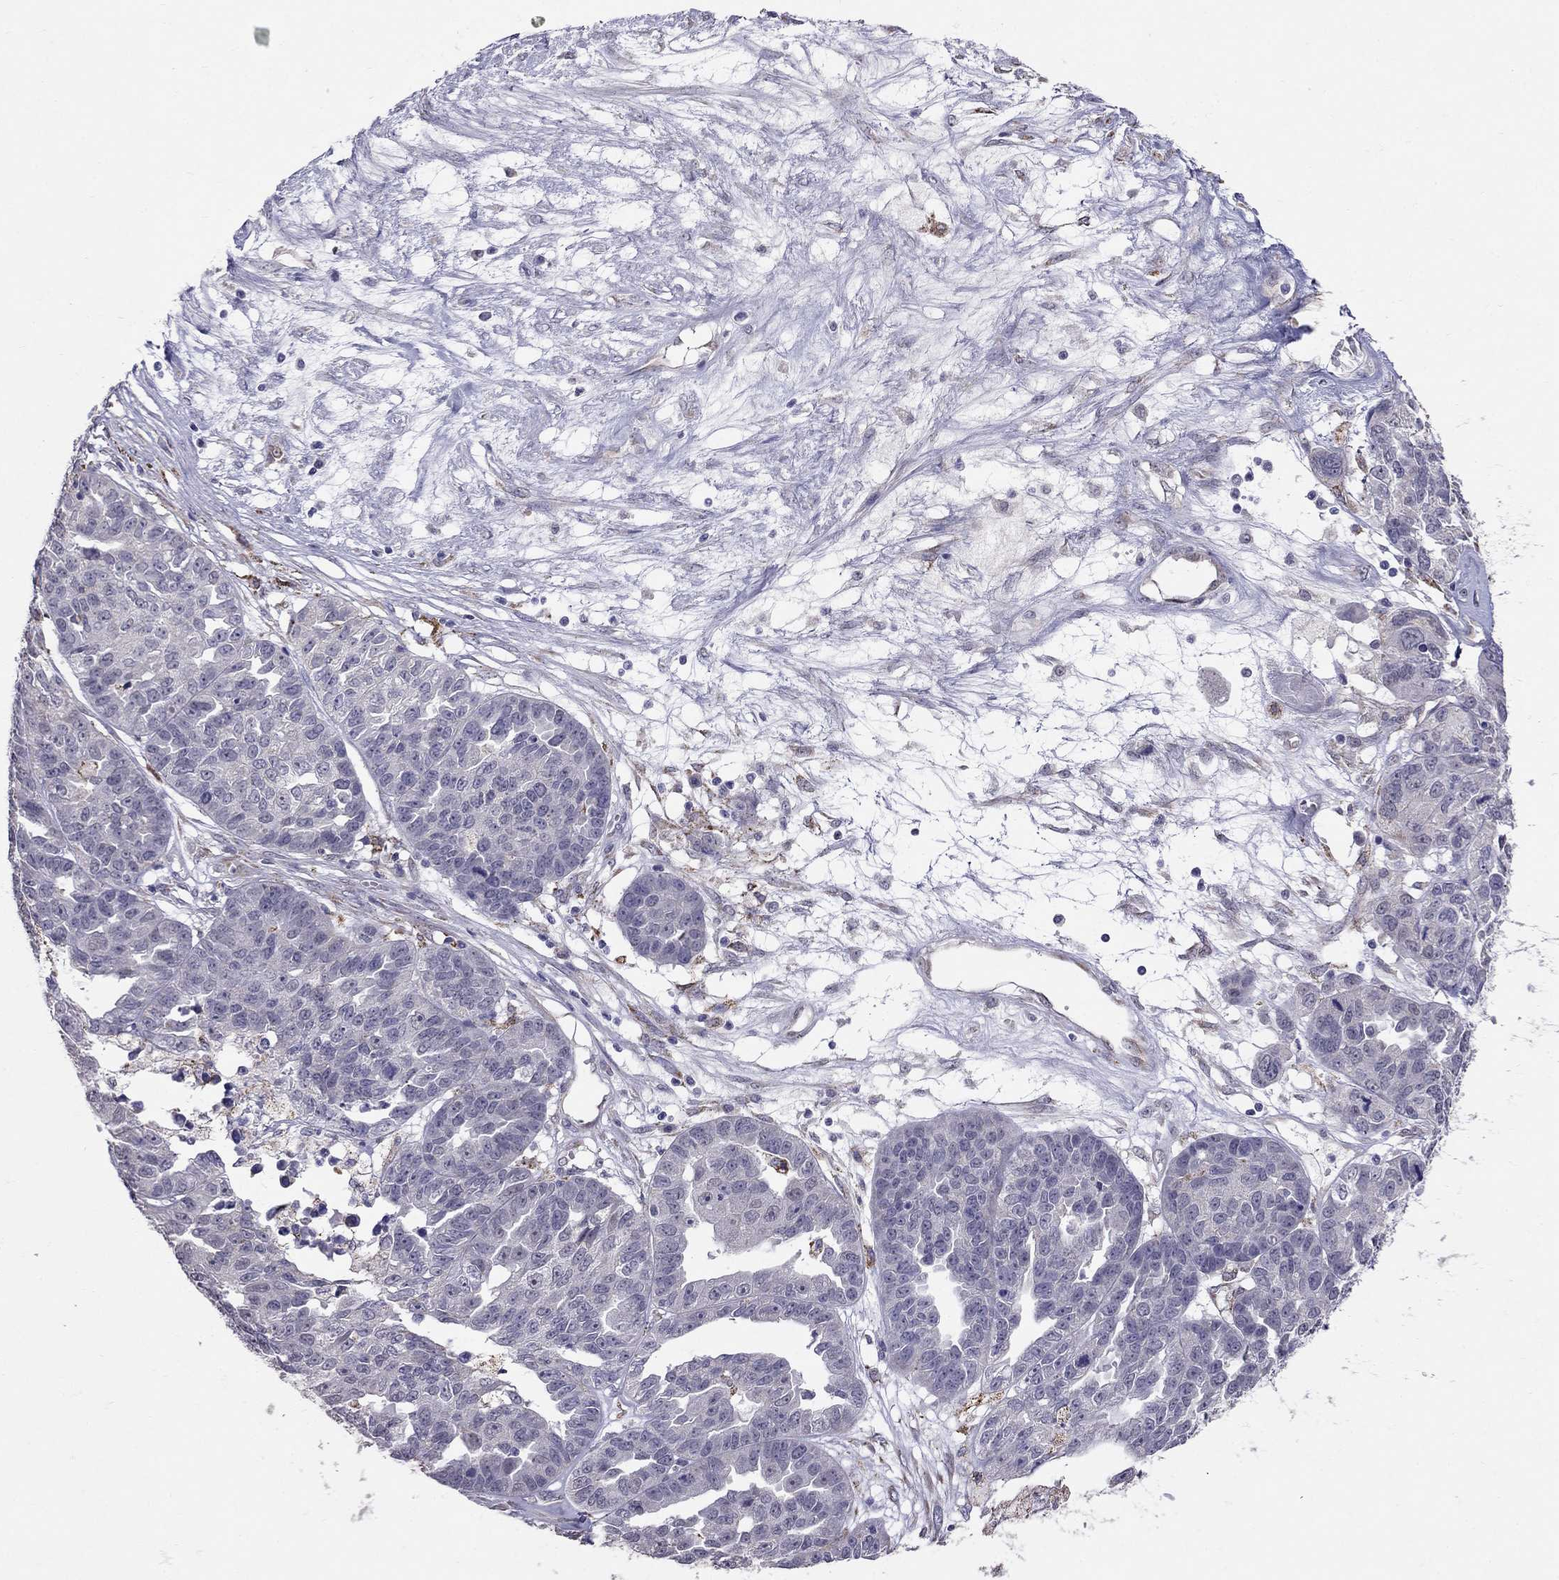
{"staining": {"intensity": "negative", "quantity": "none", "location": "none"}, "tissue": "ovarian cancer", "cell_type": "Tumor cells", "image_type": "cancer", "snomed": [{"axis": "morphology", "description": "Cystadenocarcinoma, serous, NOS"}, {"axis": "topography", "description": "Ovary"}], "caption": "Photomicrograph shows no protein staining in tumor cells of serous cystadenocarcinoma (ovarian) tissue.", "gene": "MYO3B", "patient": {"sex": "female", "age": 87}}